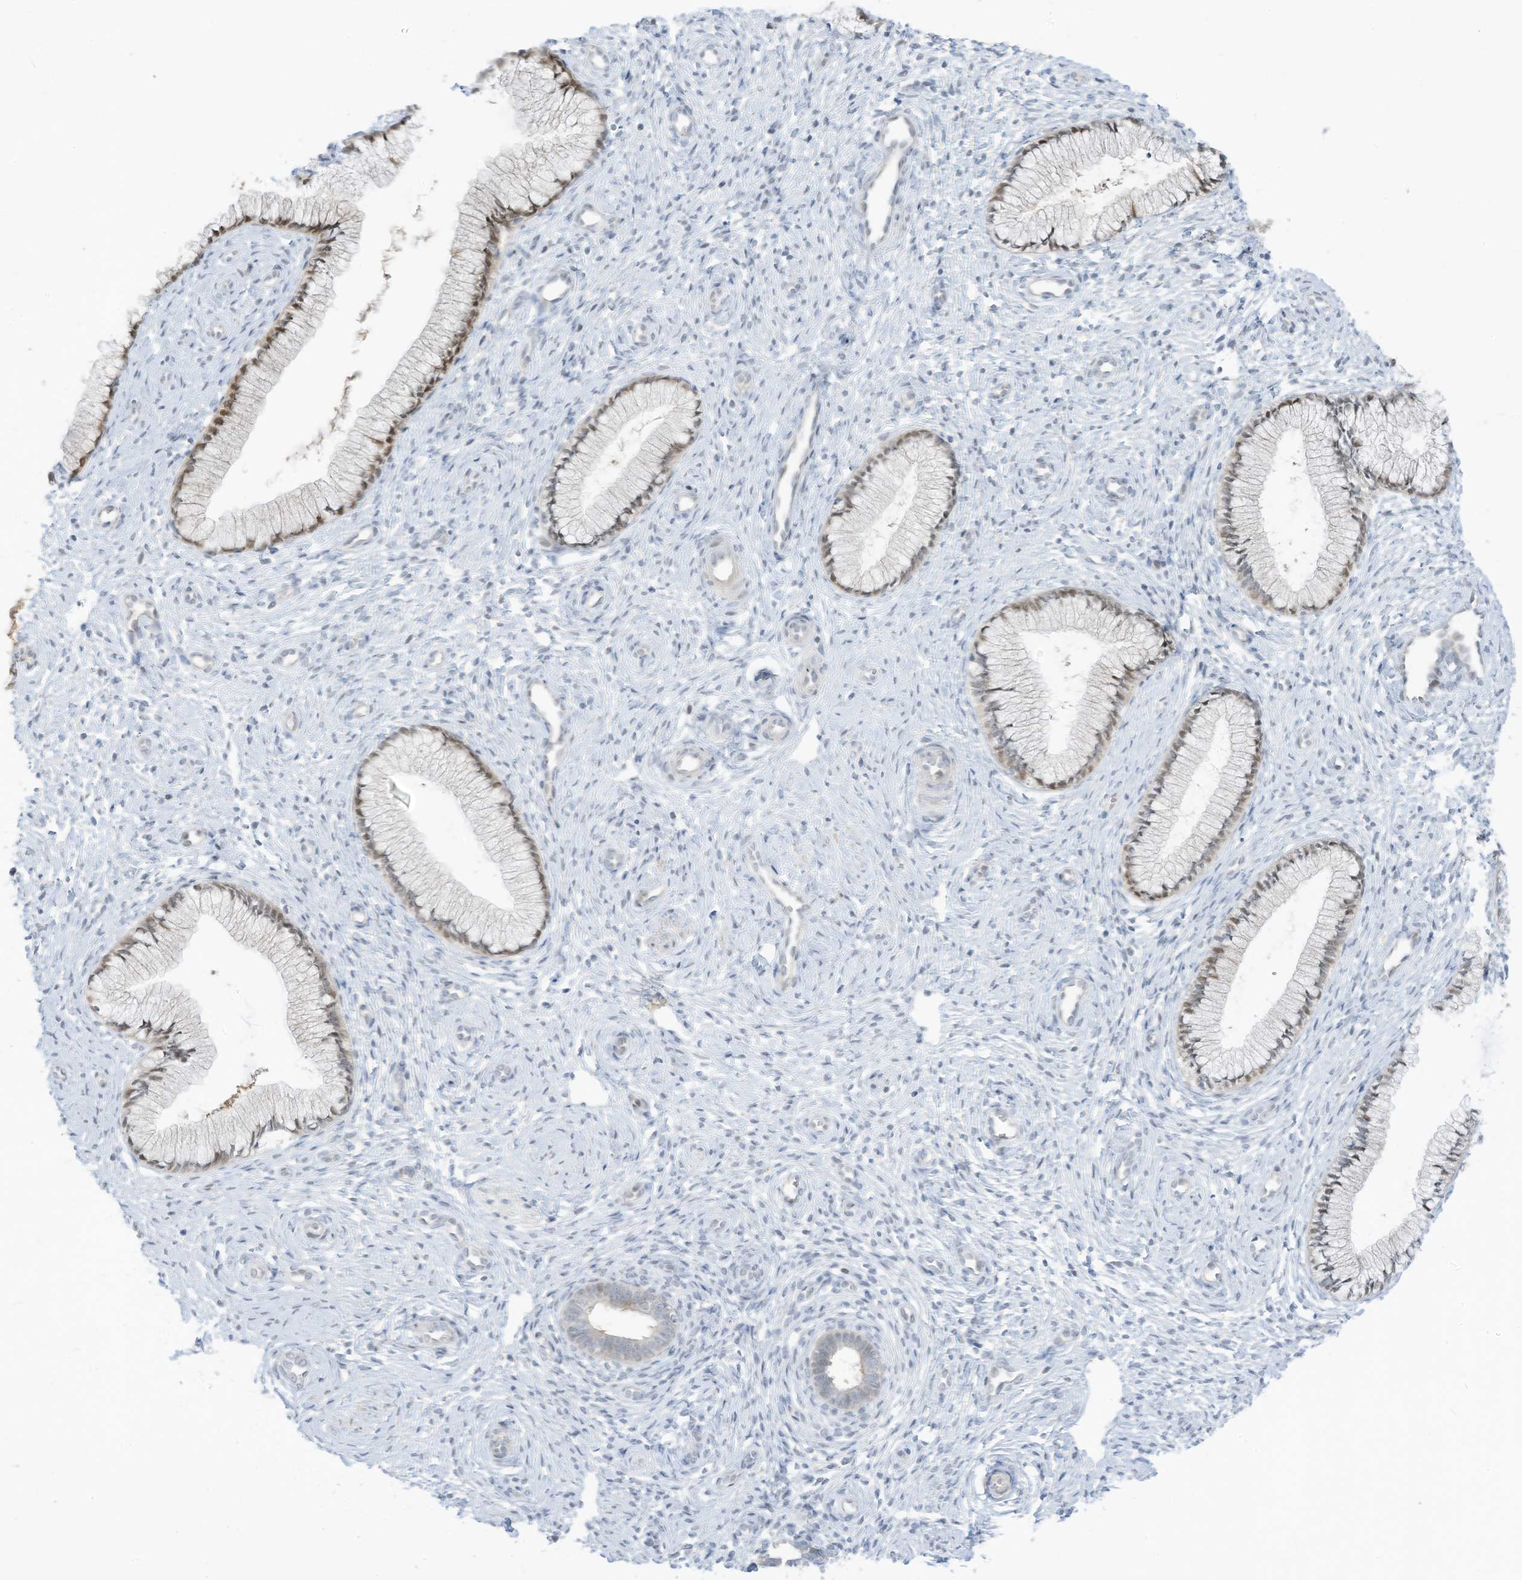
{"staining": {"intensity": "weak", "quantity": "25%-75%", "location": "cytoplasmic/membranous,nuclear"}, "tissue": "cervix", "cell_type": "Glandular cells", "image_type": "normal", "snomed": [{"axis": "morphology", "description": "Normal tissue, NOS"}, {"axis": "topography", "description": "Cervix"}], "caption": "Brown immunohistochemical staining in unremarkable human cervix demonstrates weak cytoplasmic/membranous,nuclear staining in approximately 25%-75% of glandular cells. The staining is performed using DAB (3,3'-diaminobenzidine) brown chromogen to label protein expression. The nuclei are counter-stained blue using hematoxylin.", "gene": "ASPRV1", "patient": {"sex": "female", "age": 27}}